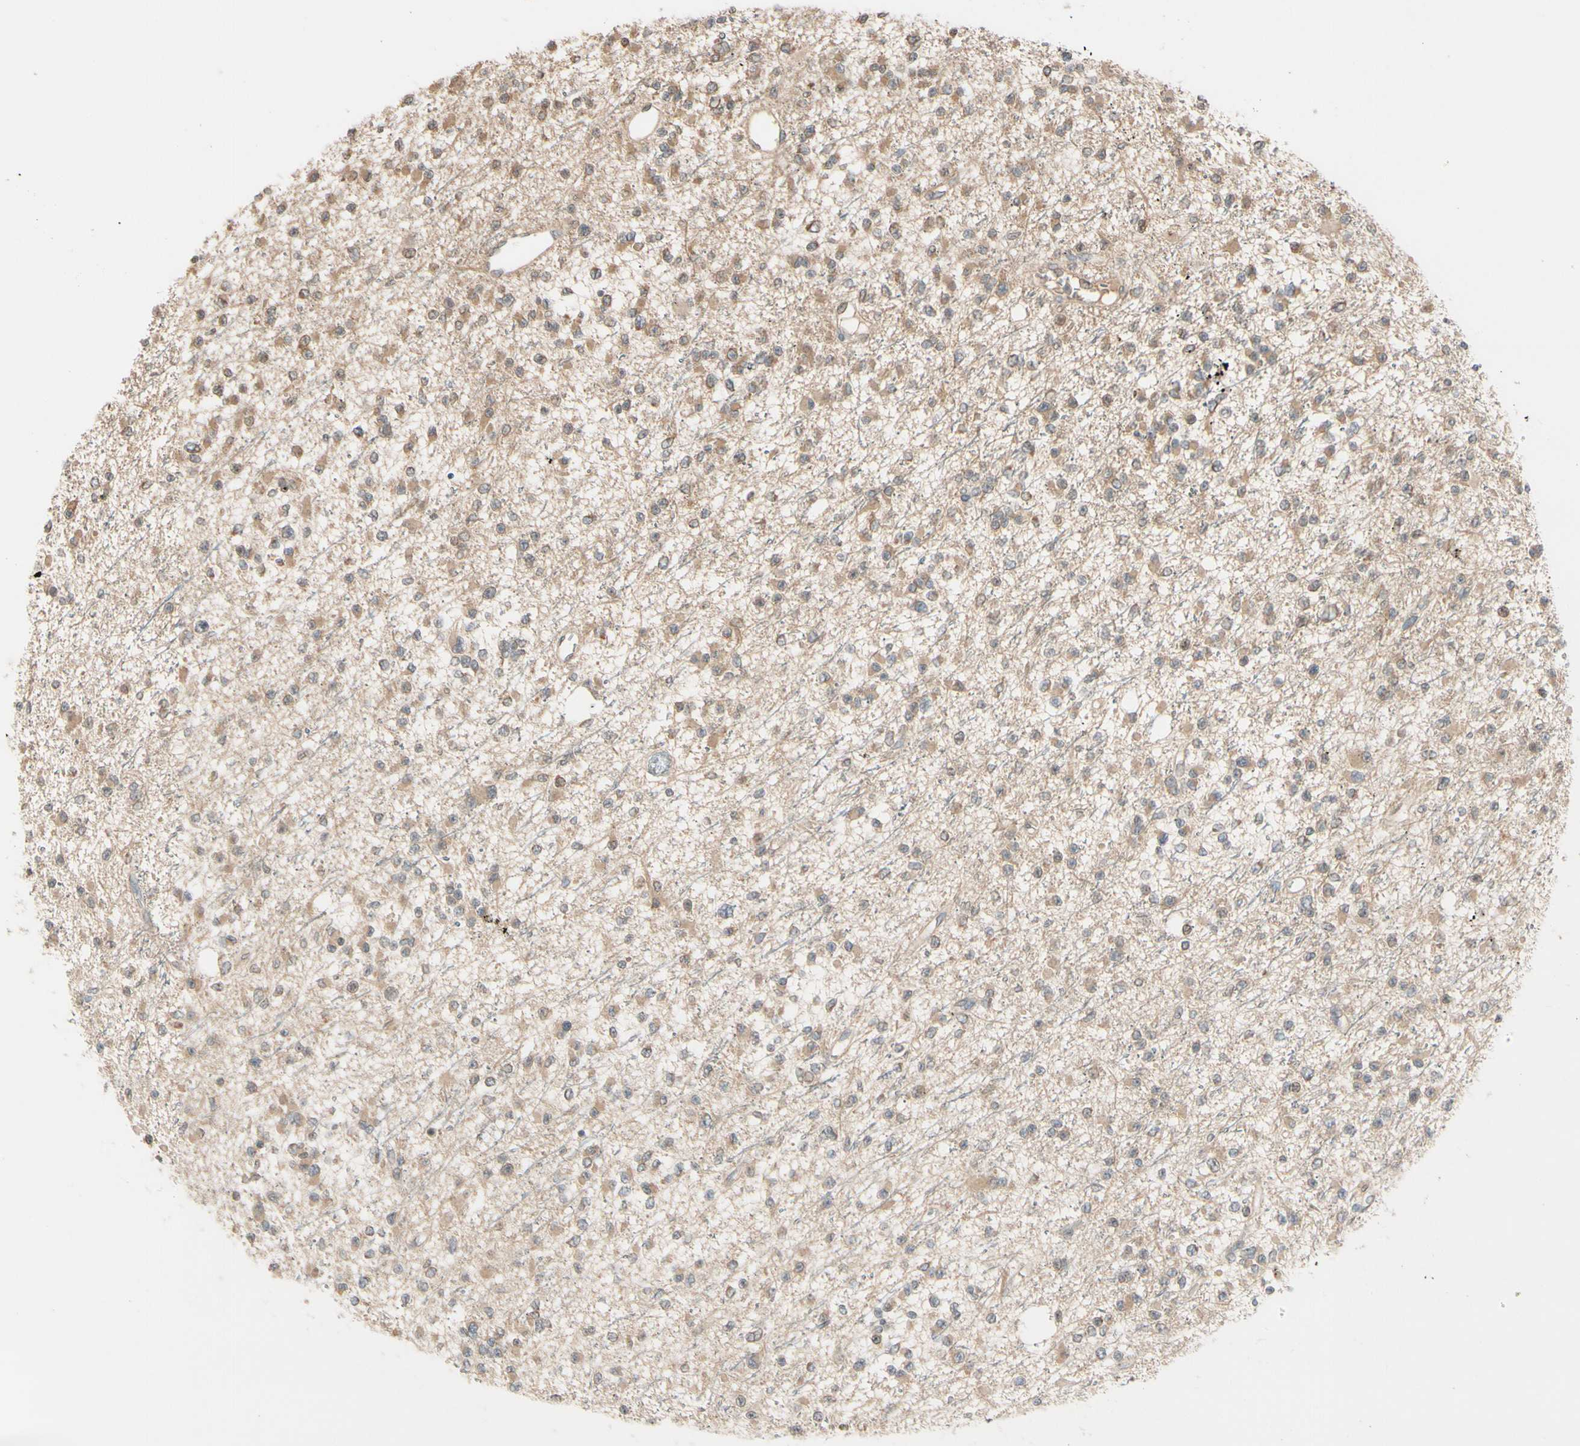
{"staining": {"intensity": "moderate", "quantity": ">75%", "location": "cytoplasmic/membranous"}, "tissue": "glioma", "cell_type": "Tumor cells", "image_type": "cancer", "snomed": [{"axis": "morphology", "description": "Glioma, malignant, Low grade"}, {"axis": "topography", "description": "Brain"}], "caption": "This is an image of immunohistochemistry (IHC) staining of glioma, which shows moderate staining in the cytoplasmic/membranous of tumor cells.", "gene": "FGF10", "patient": {"sex": "female", "age": 22}}